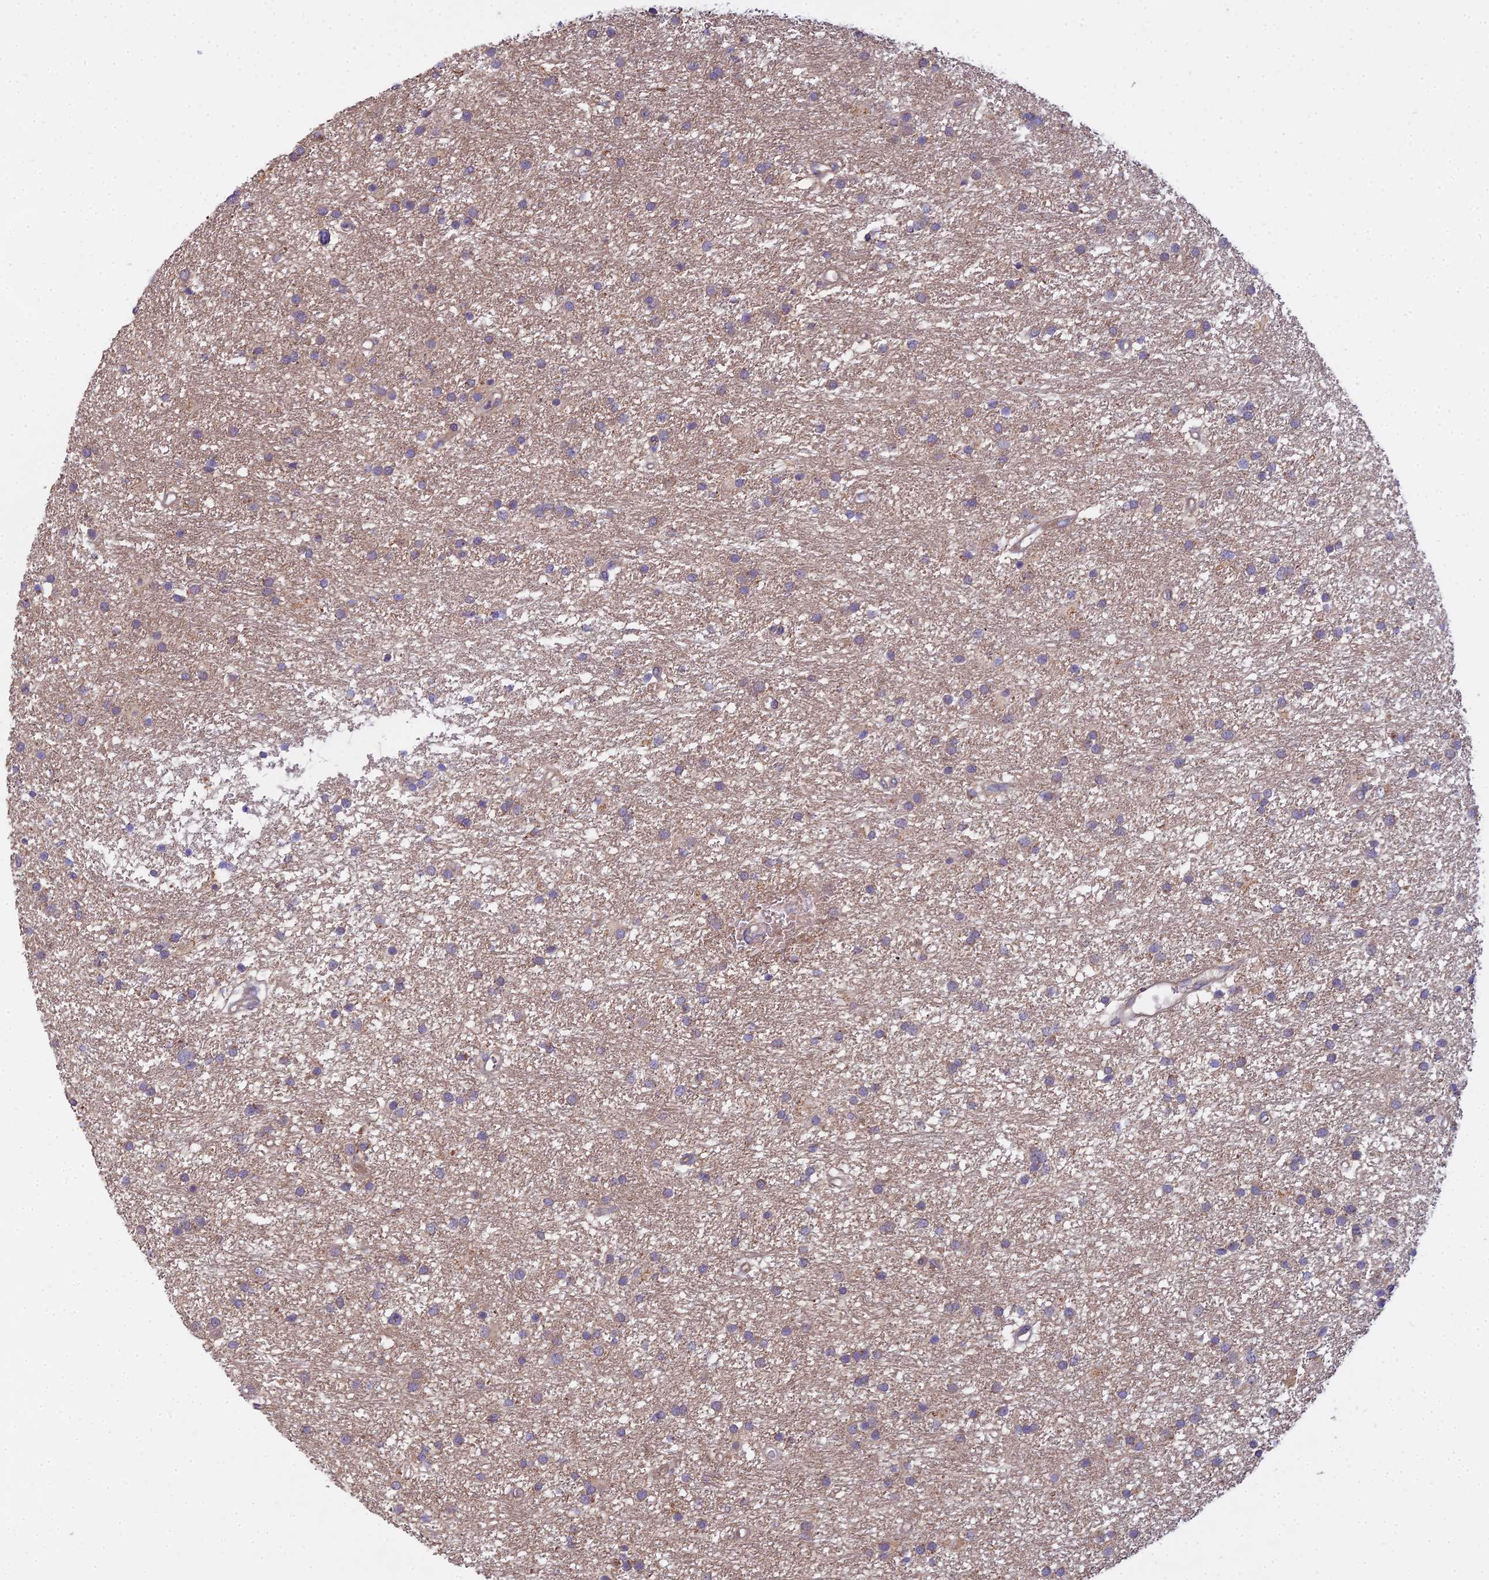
{"staining": {"intensity": "weak", "quantity": "<25%", "location": "cytoplasmic/membranous"}, "tissue": "glioma", "cell_type": "Tumor cells", "image_type": "cancer", "snomed": [{"axis": "morphology", "description": "Glioma, malignant, High grade"}, {"axis": "topography", "description": "Brain"}], "caption": "DAB immunohistochemical staining of malignant glioma (high-grade) demonstrates no significant positivity in tumor cells.", "gene": "CCDC167", "patient": {"sex": "male", "age": 77}}